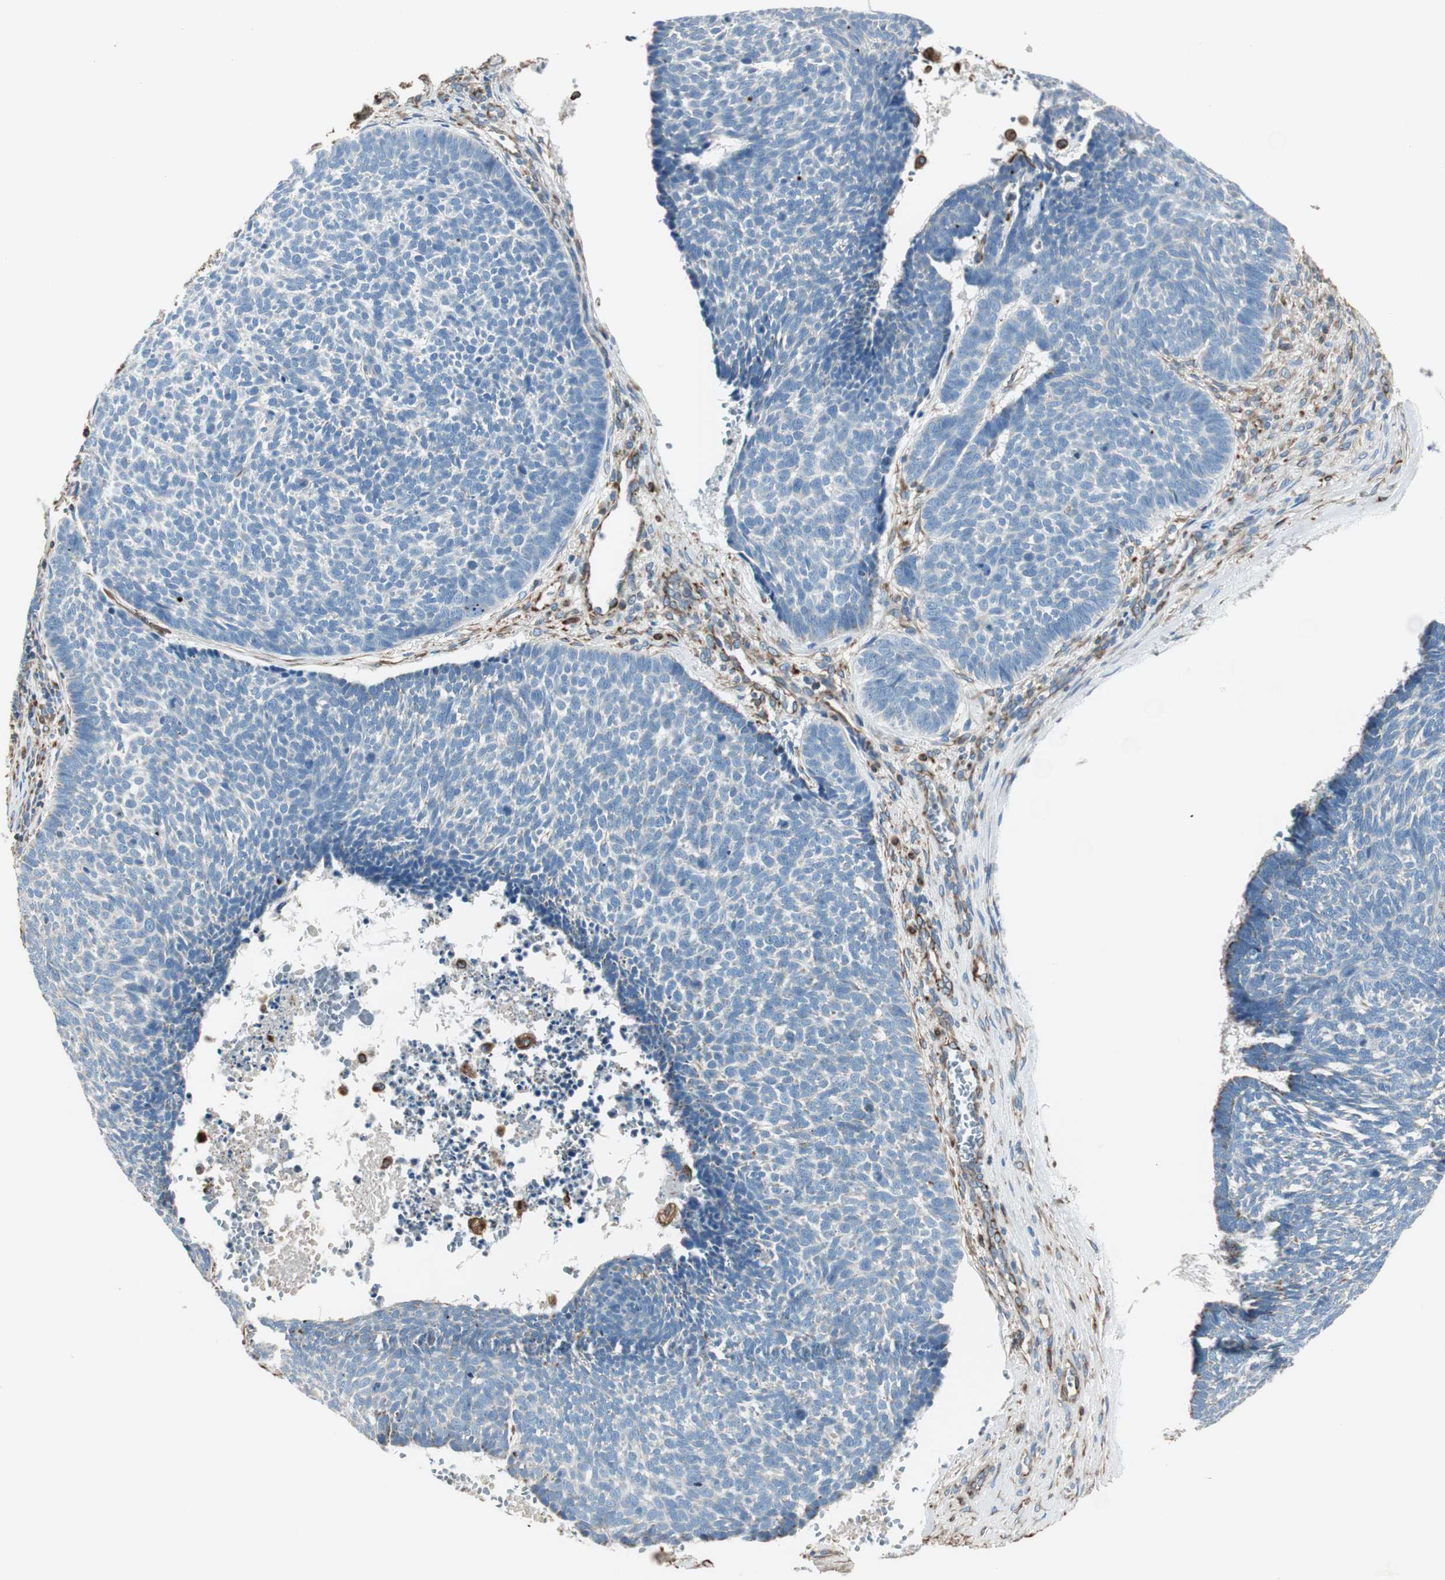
{"staining": {"intensity": "negative", "quantity": "none", "location": "none"}, "tissue": "skin cancer", "cell_type": "Tumor cells", "image_type": "cancer", "snomed": [{"axis": "morphology", "description": "Basal cell carcinoma"}, {"axis": "topography", "description": "Skin"}], "caption": "This is a image of immunohistochemistry (IHC) staining of skin cancer (basal cell carcinoma), which shows no staining in tumor cells.", "gene": "SRCIN1", "patient": {"sex": "male", "age": 84}}